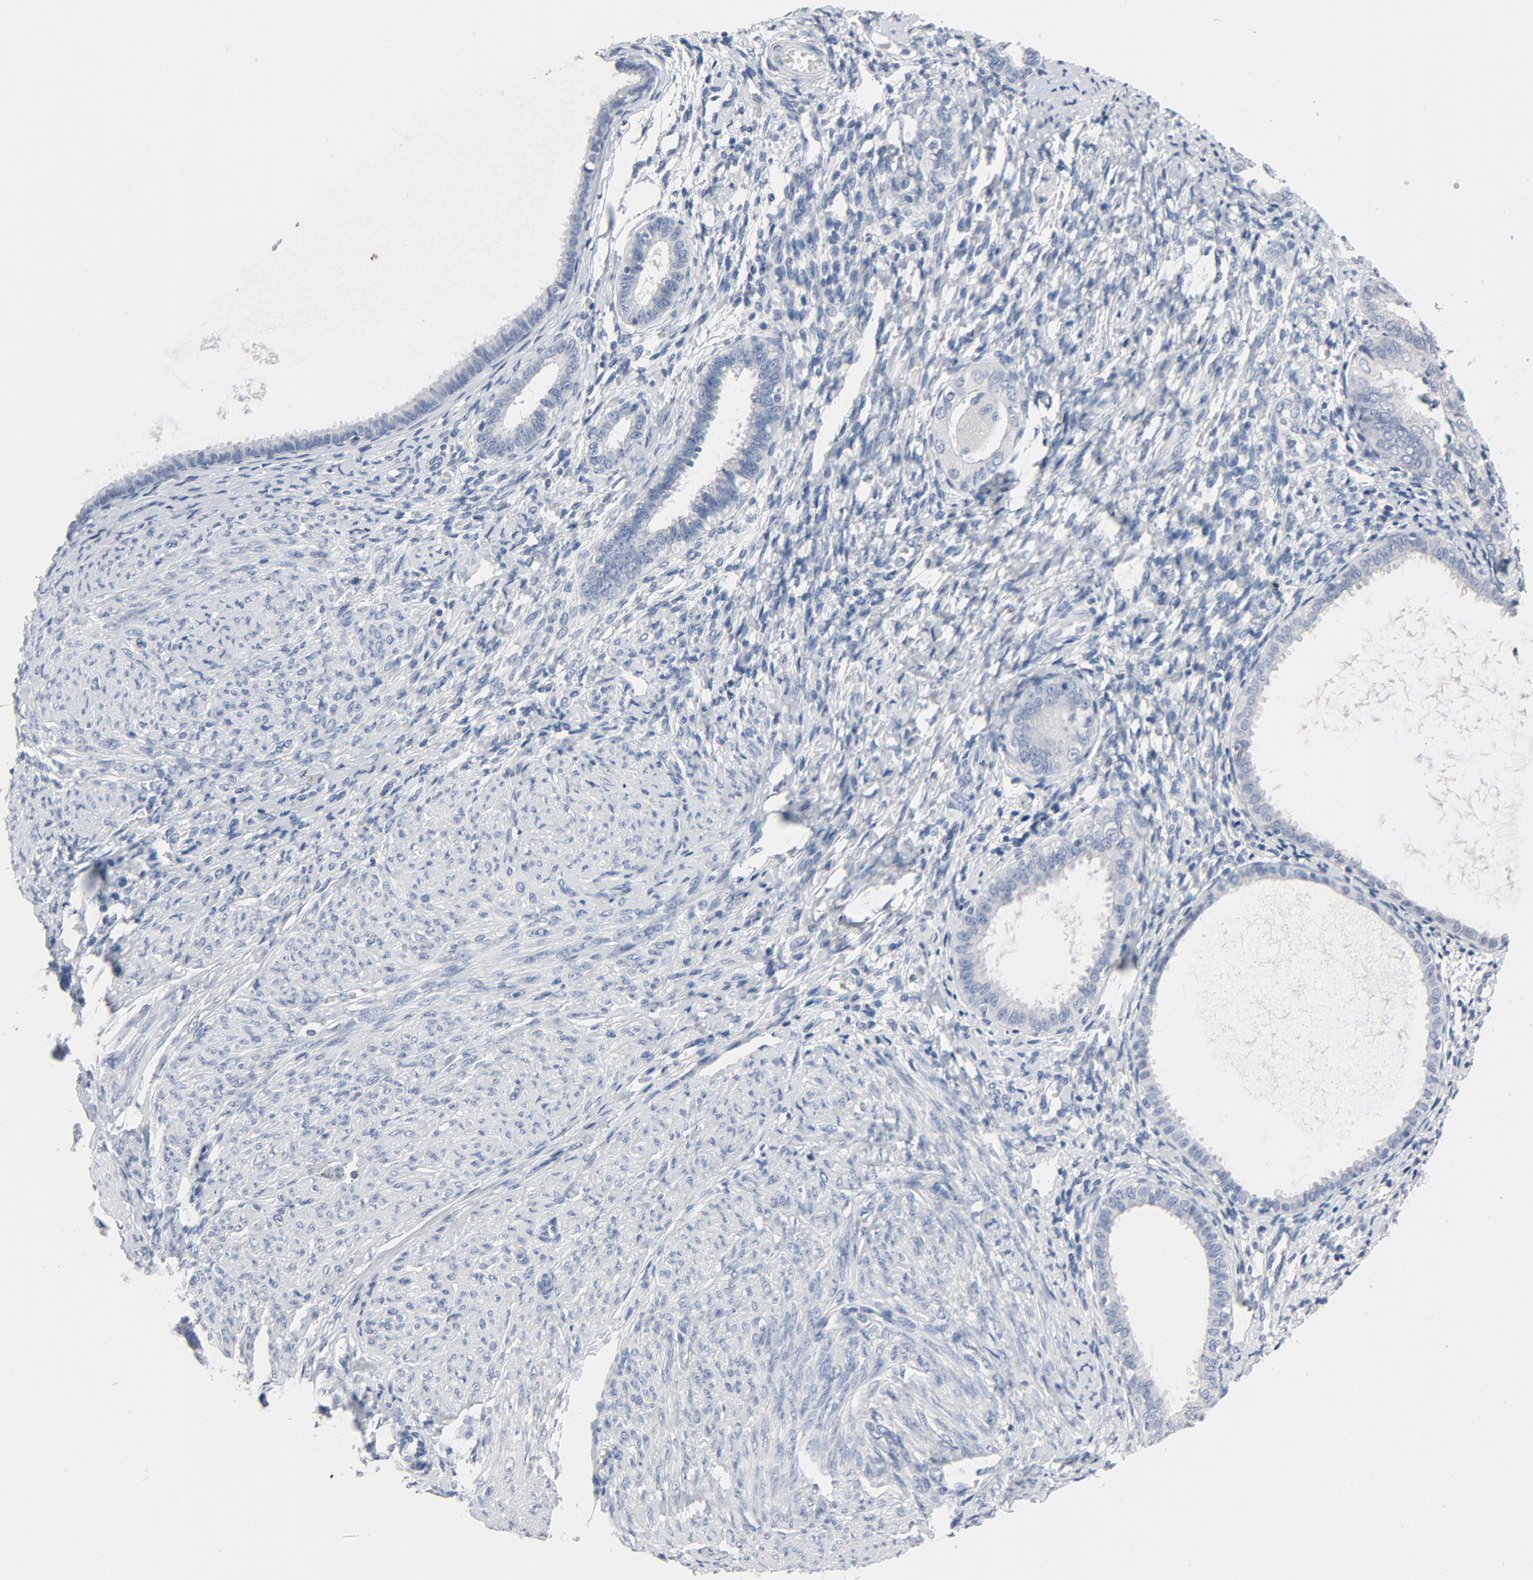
{"staining": {"intensity": "negative", "quantity": "none", "location": "none"}, "tissue": "endometrial cancer", "cell_type": "Tumor cells", "image_type": "cancer", "snomed": [{"axis": "morphology", "description": "Adenocarcinoma, NOS"}, {"axis": "topography", "description": "Endometrium"}], "caption": "This image is of adenocarcinoma (endometrial) stained with immunohistochemistry to label a protein in brown with the nuclei are counter-stained blue. There is no positivity in tumor cells.", "gene": "ZCCHC13", "patient": {"sex": "female", "age": 63}}